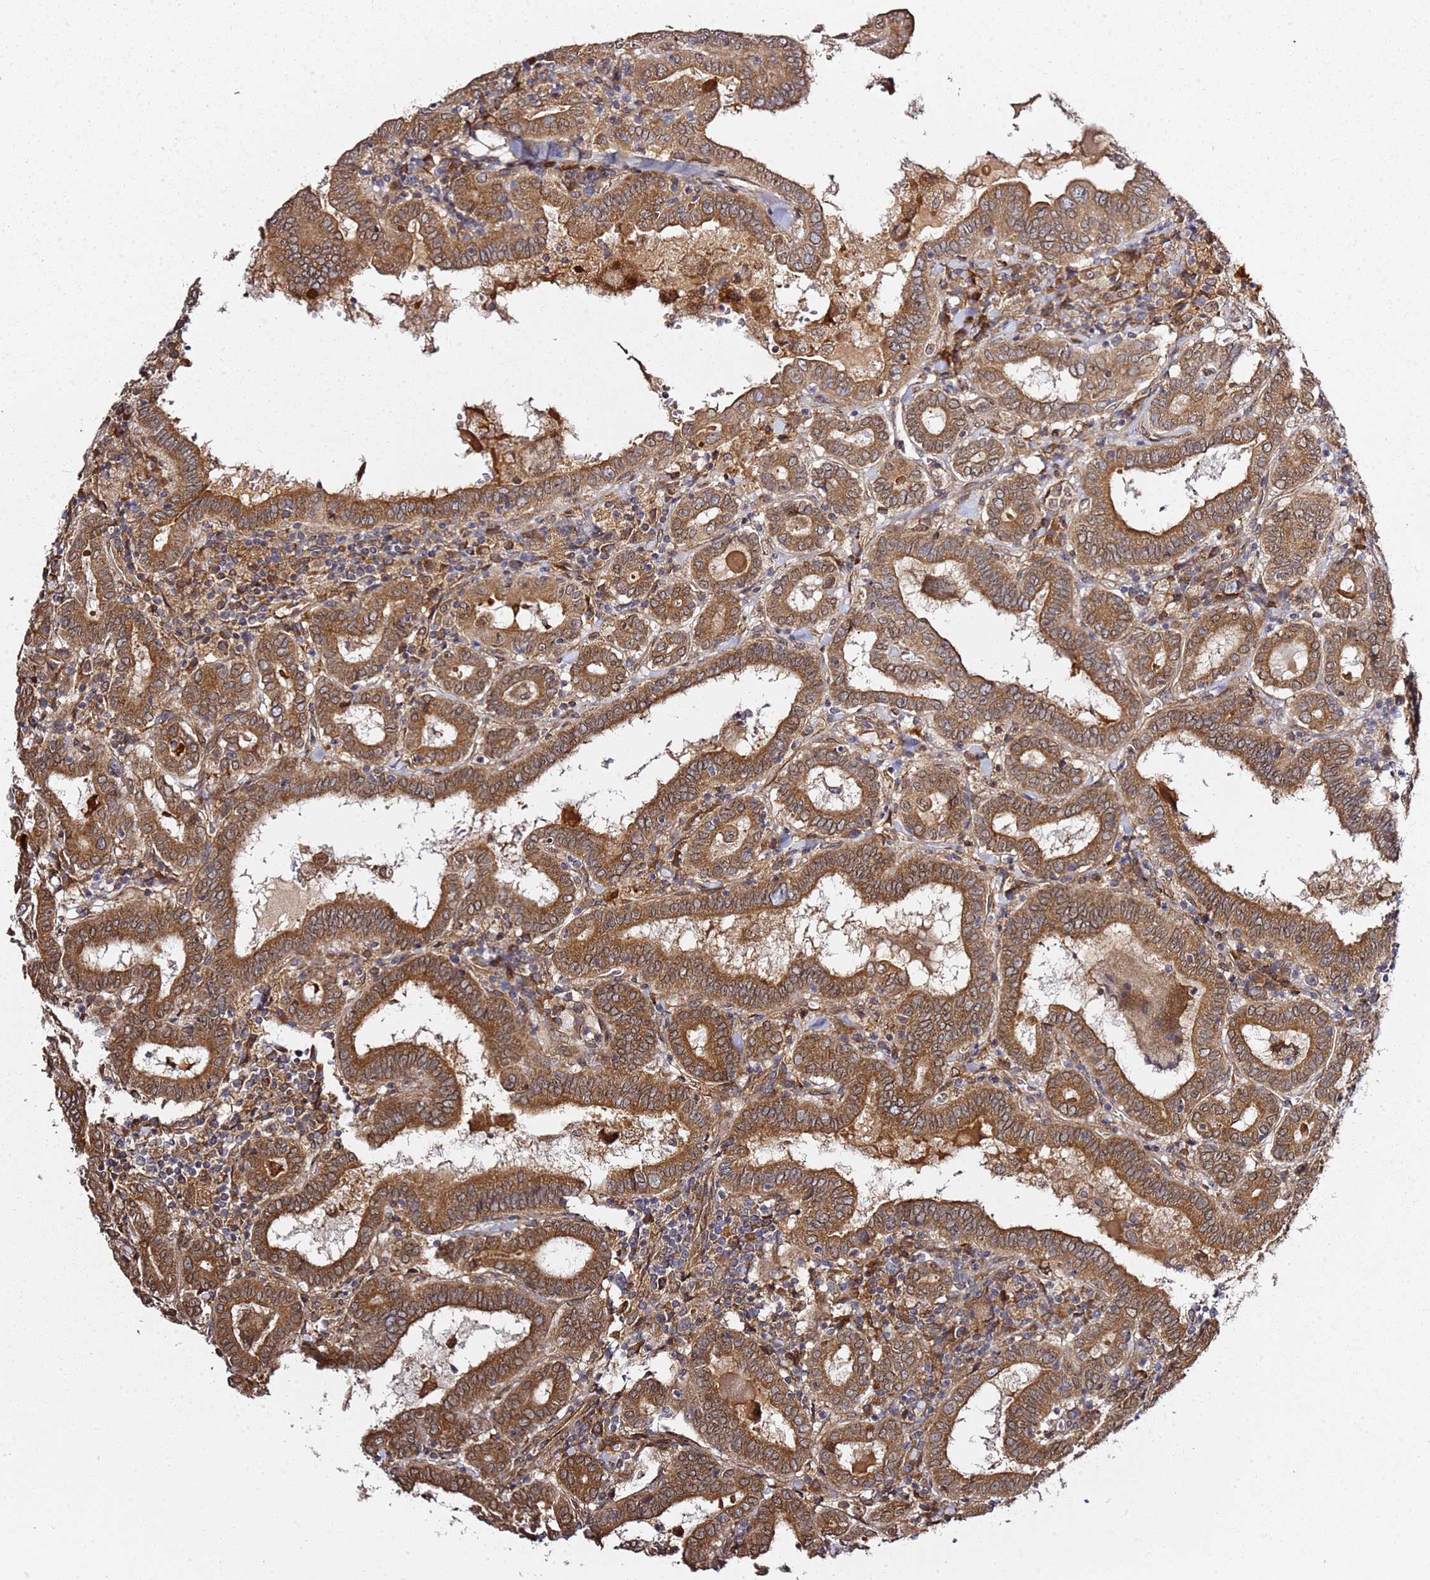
{"staining": {"intensity": "strong", "quantity": ">75%", "location": "cytoplasmic/membranous"}, "tissue": "thyroid cancer", "cell_type": "Tumor cells", "image_type": "cancer", "snomed": [{"axis": "morphology", "description": "Papillary adenocarcinoma, NOS"}, {"axis": "topography", "description": "Thyroid gland"}], "caption": "Protein expression analysis of thyroid papillary adenocarcinoma displays strong cytoplasmic/membranous expression in about >75% of tumor cells.", "gene": "PRKAB2", "patient": {"sex": "female", "age": 72}}